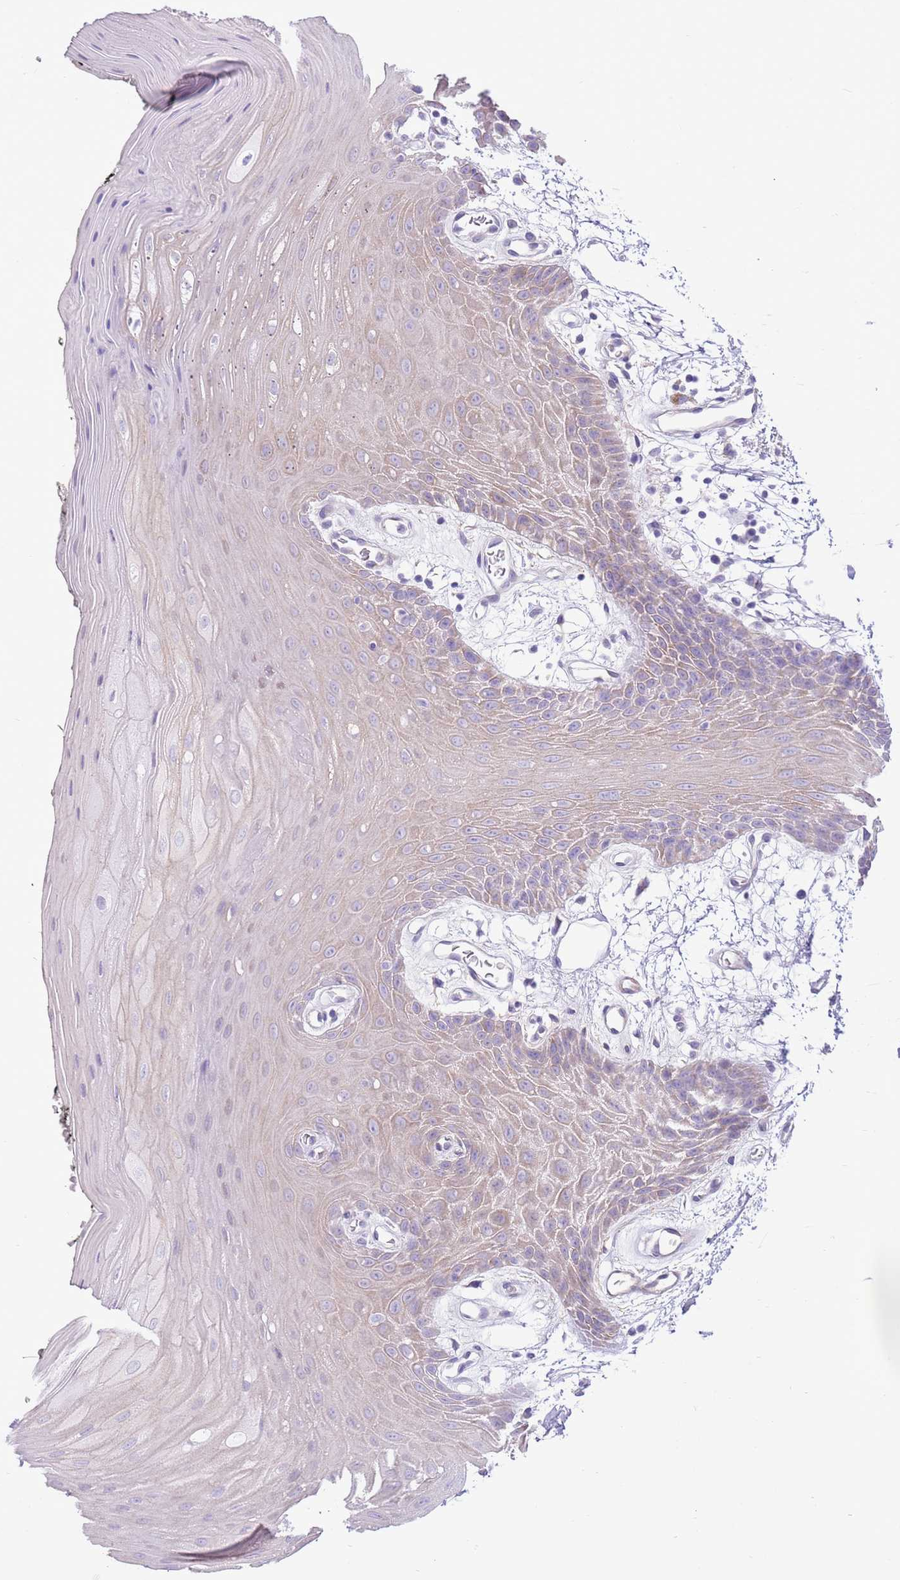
{"staining": {"intensity": "weak", "quantity": "25%-75%", "location": "cytoplasmic/membranous"}, "tissue": "oral mucosa", "cell_type": "Squamous epithelial cells", "image_type": "normal", "snomed": [{"axis": "morphology", "description": "Normal tissue, NOS"}, {"axis": "topography", "description": "Oral tissue"}, {"axis": "topography", "description": "Tounge, NOS"}], "caption": "The photomicrograph displays a brown stain indicating the presence of a protein in the cytoplasmic/membranous of squamous epithelial cells in oral mucosa.", "gene": "ZC4H2", "patient": {"sex": "female", "age": 59}}